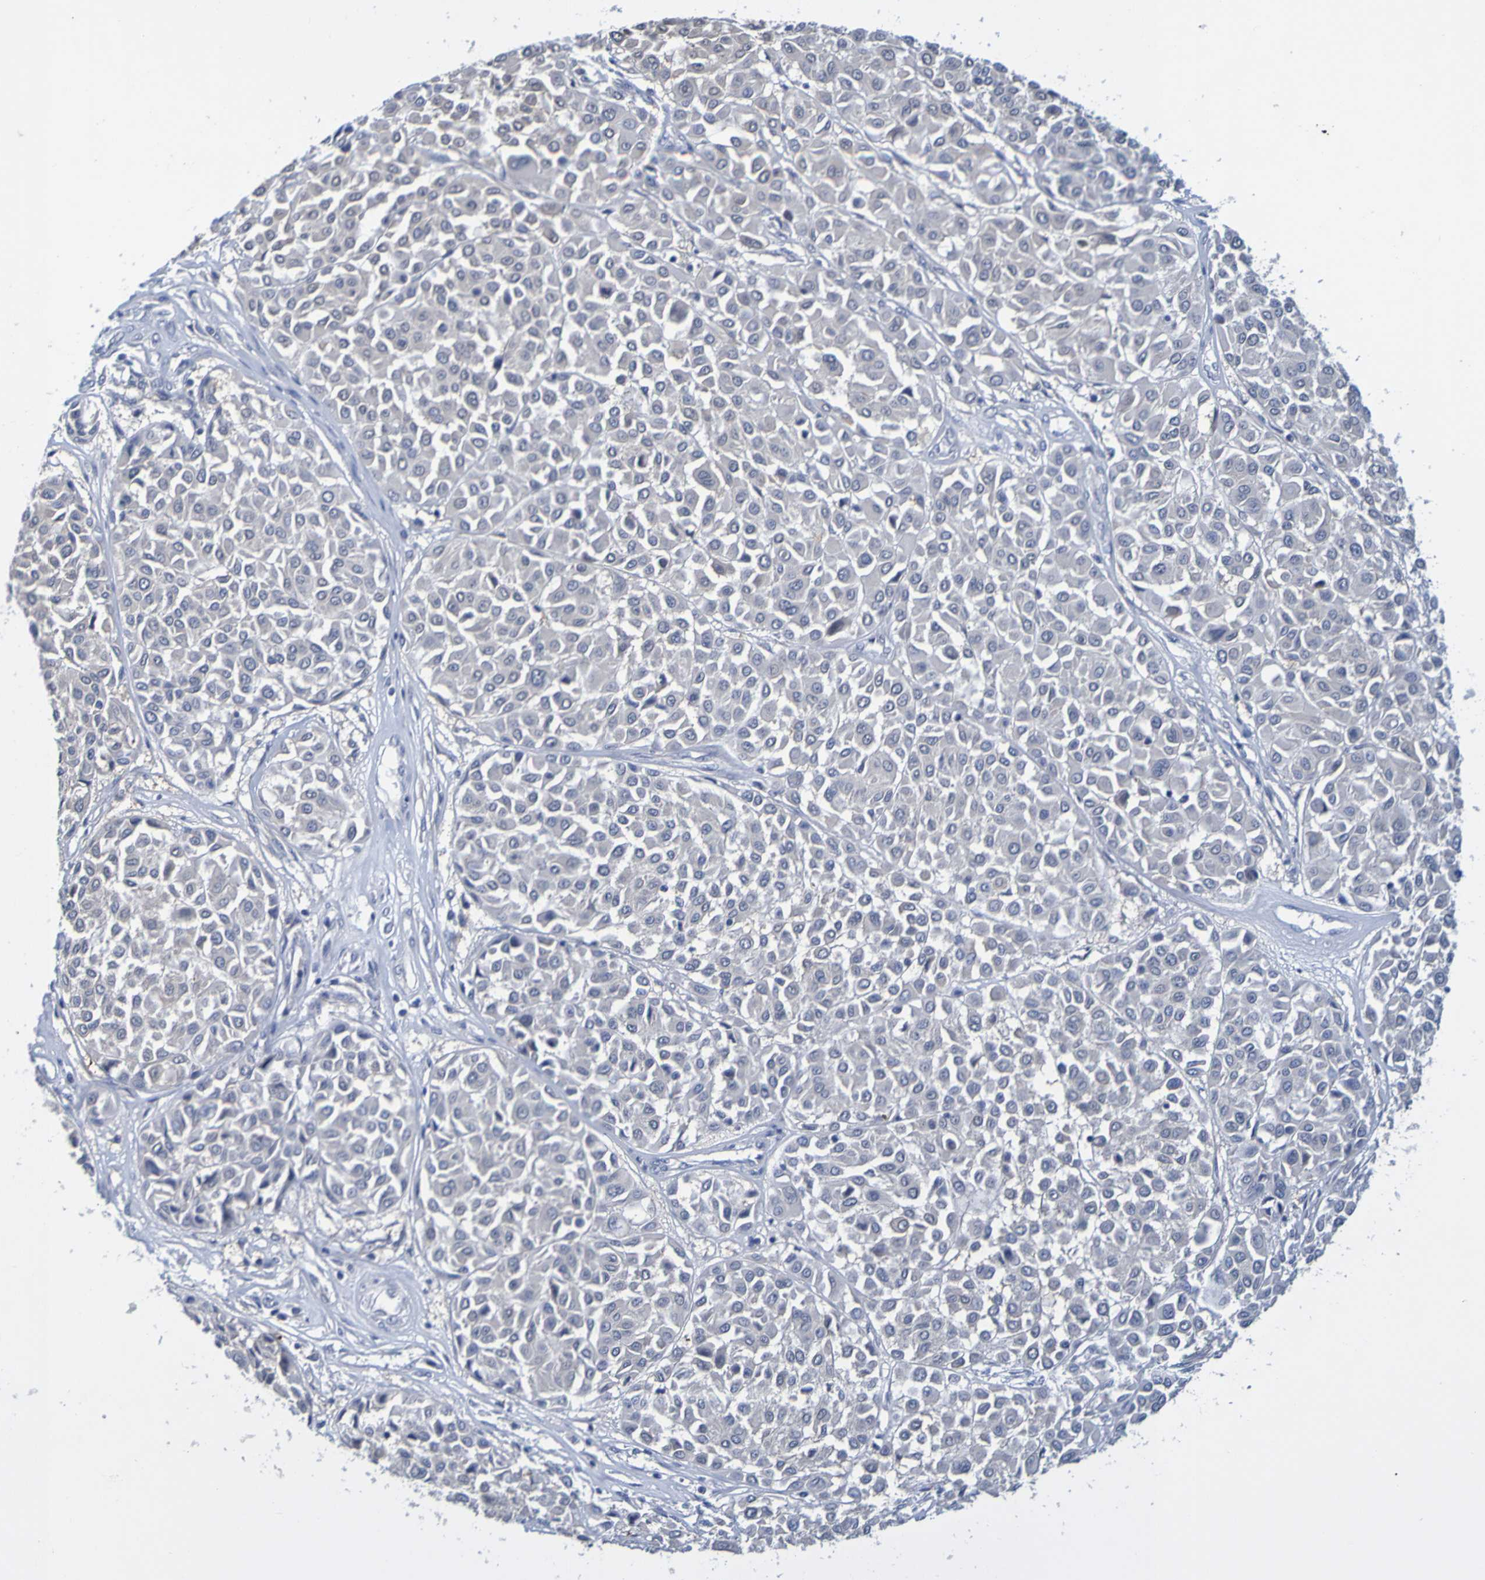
{"staining": {"intensity": "negative", "quantity": "none", "location": "none"}, "tissue": "melanoma", "cell_type": "Tumor cells", "image_type": "cancer", "snomed": [{"axis": "morphology", "description": "Malignant melanoma, Metastatic site"}, {"axis": "topography", "description": "Soft tissue"}], "caption": "Melanoma was stained to show a protein in brown. There is no significant positivity in tumor cells.", "gene": "ENDOU", "patient": {"sex": "male", "age": 41}}